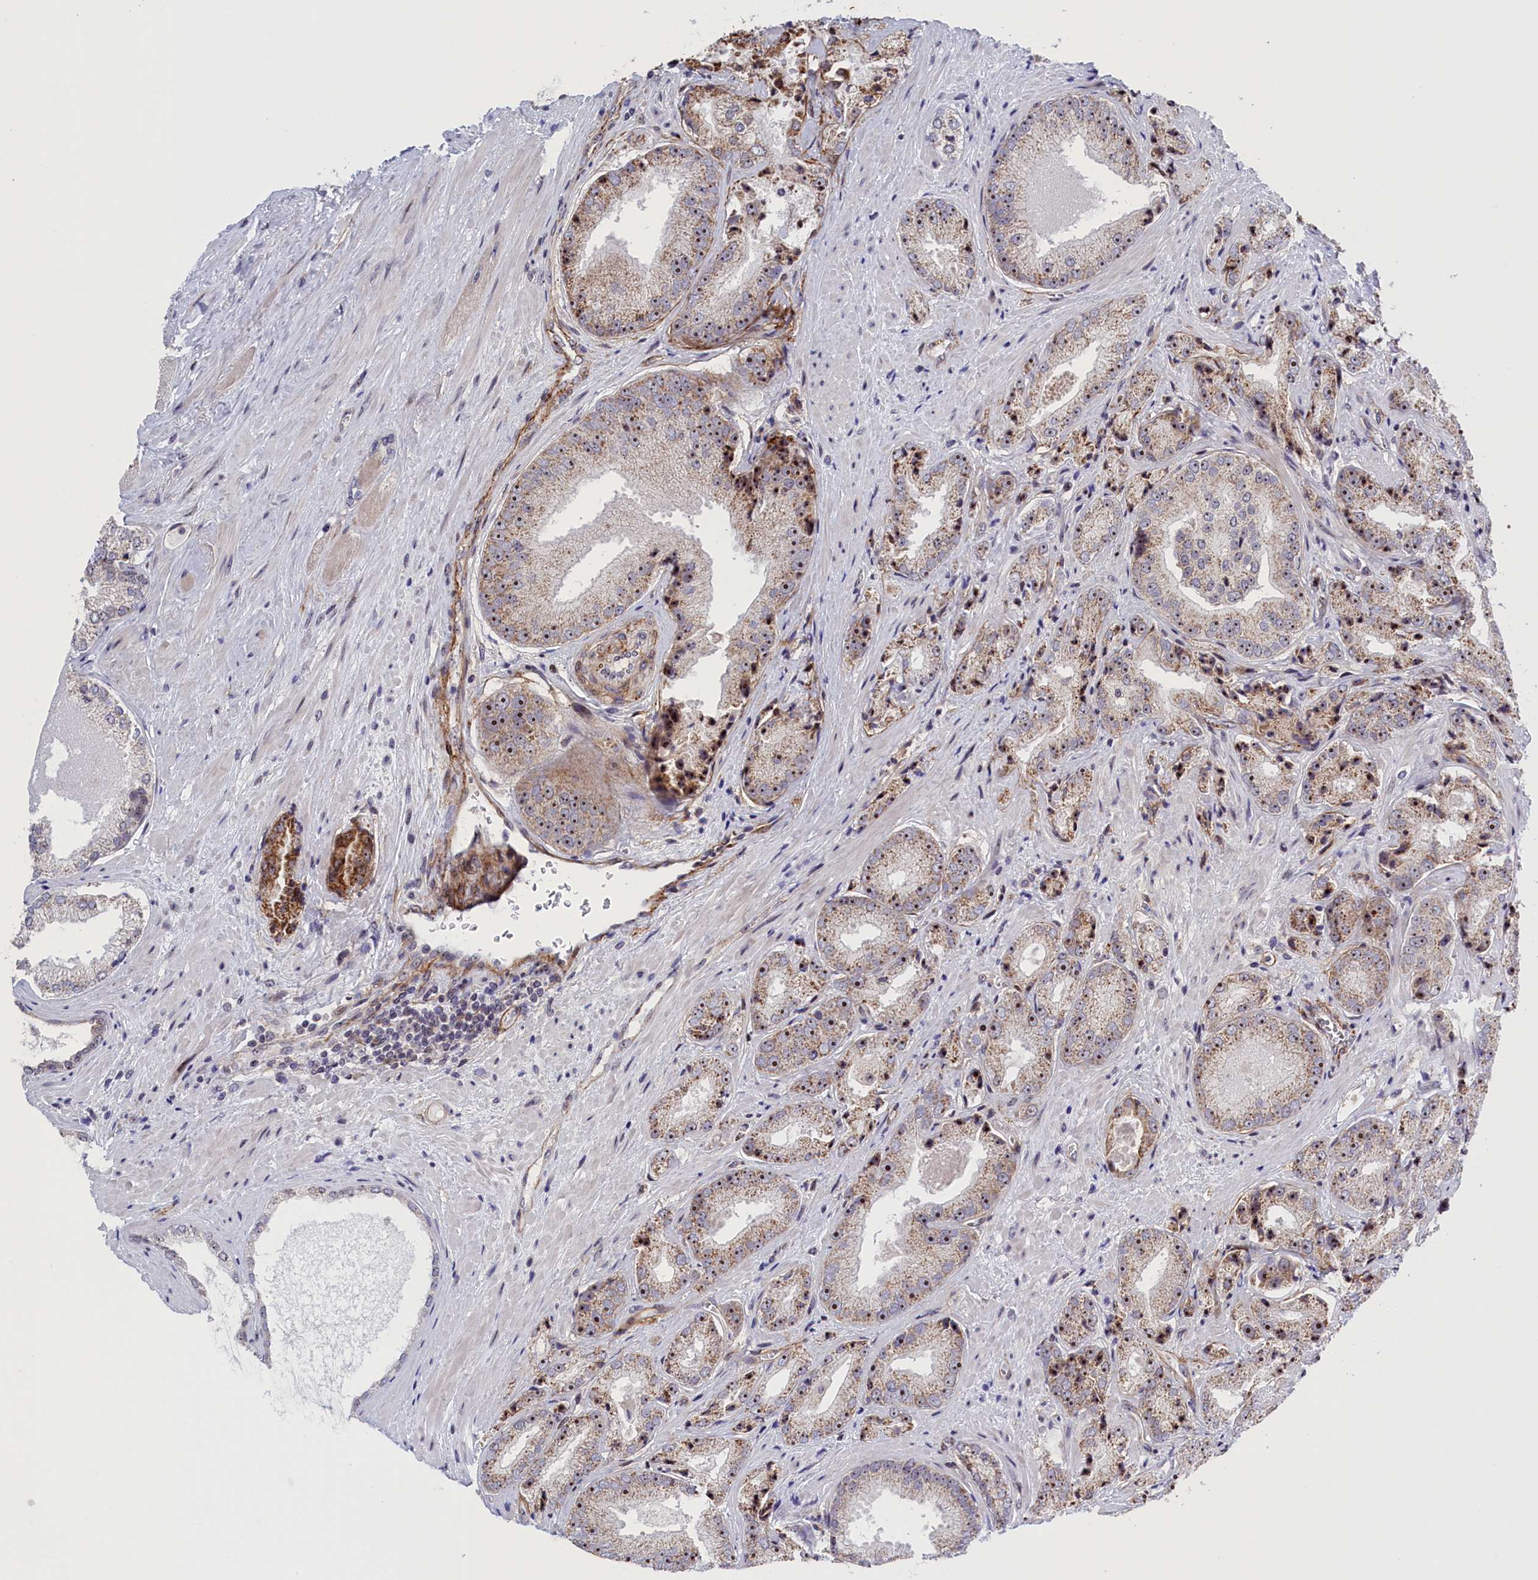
{"staining": {"intensity": "moderate", "quantity": "25%-75%", "location": "cytoplasmic/membranous,nuclear"}, "tissue": "prostate cancer", "cell_type": "Tumor cells", "image_type": "cancer", "snomed": [{"axis": "morphology", "description": "Adenocarcinoma, High grade"}, {"axis": "topography", "description": "Prostate"}], "caption": "Adenocarcinoma (high-grade) (prostate) stained with a brown dye reveals moderate cytoplasmic/membranous and nuclear positive positivity in about 25%-75% of tumor cells.", "gene": "PPAN", "patient": {"sex": "male", "age": 71}}